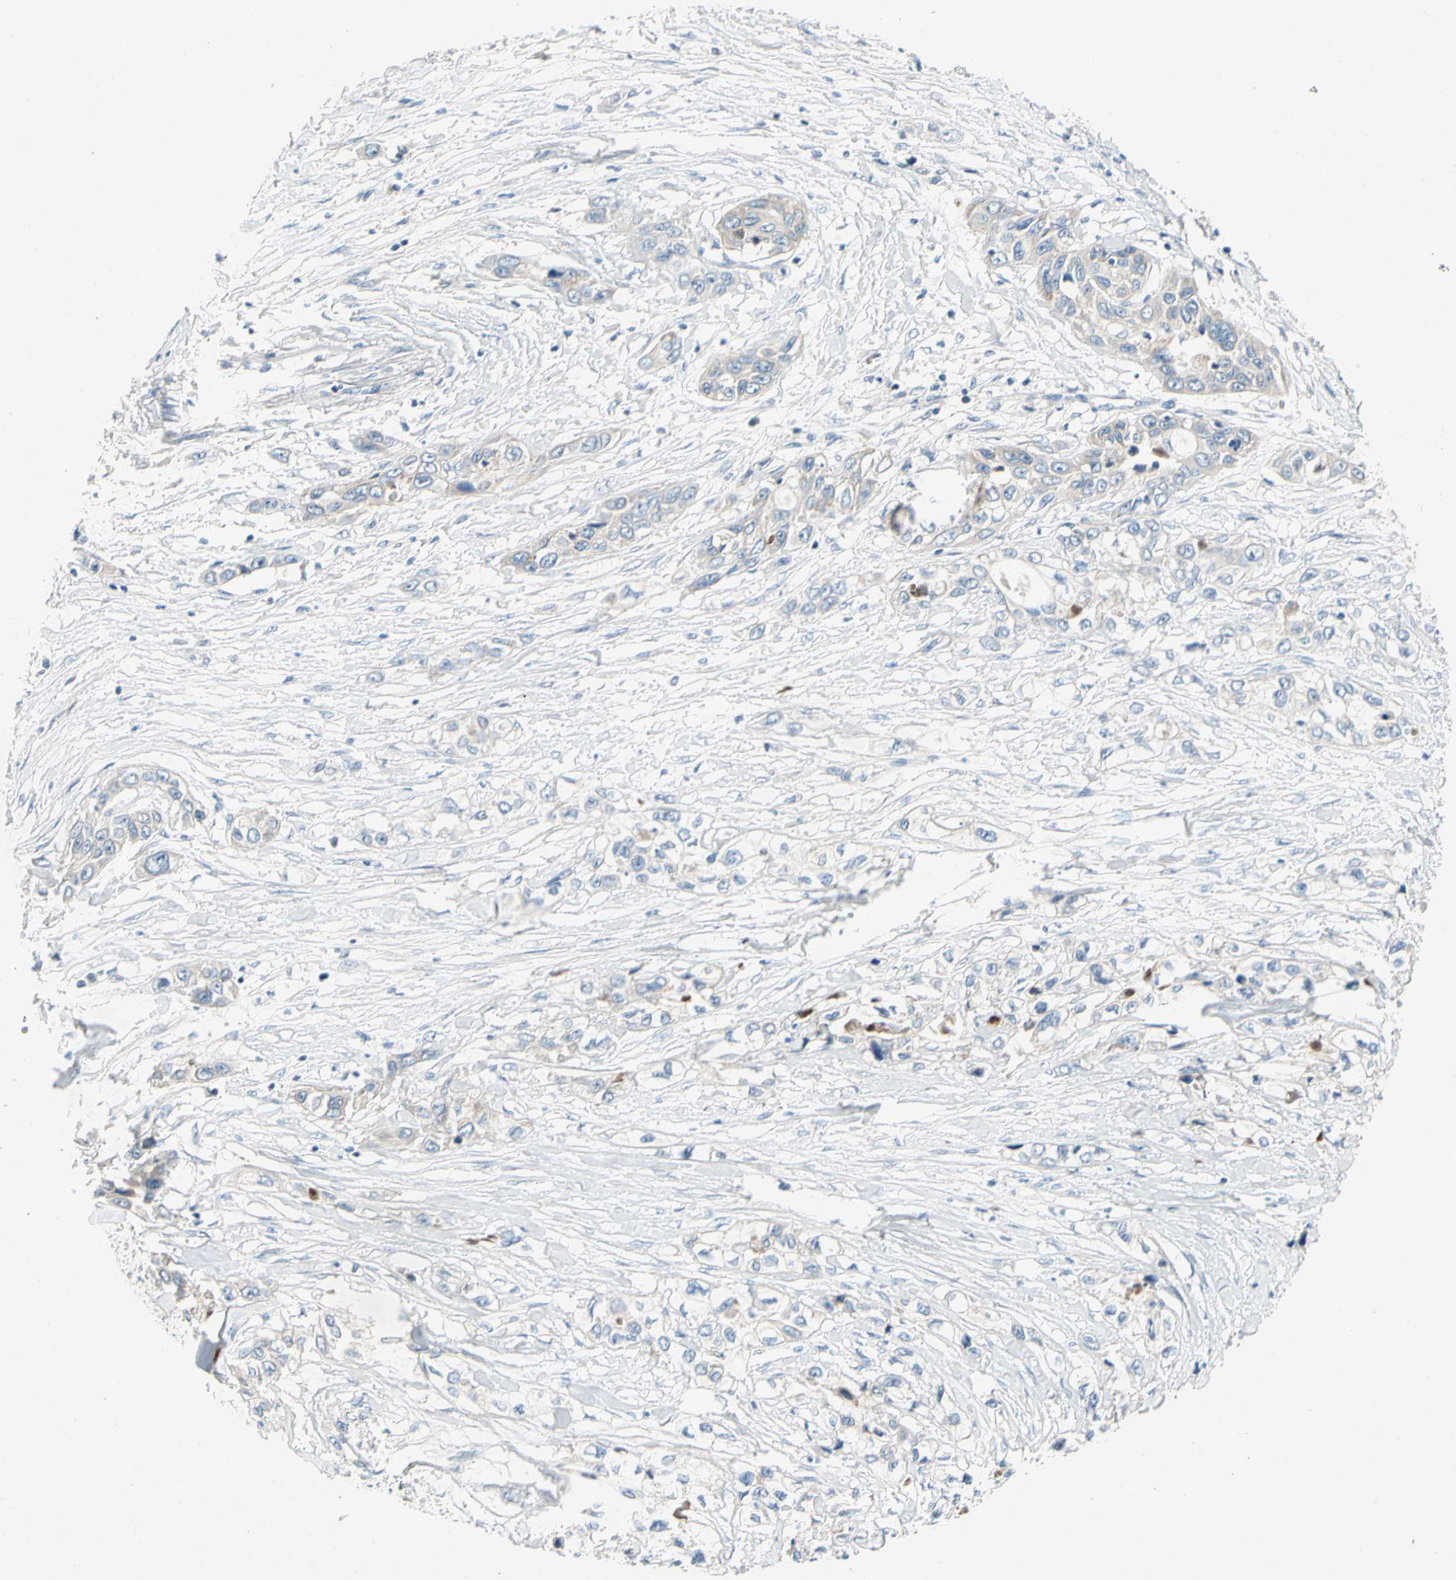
{"staining": {"intensity": "weak", "quantity": "<25%", "location": "cytoplasmic/membranous"}, "tissue": "pancreatic cancer", "cell_type": "Tumor cells", "image_type": "cancer", "snomed": [{"axis": "morphology", "description": "Adenocarcinoma, NOS"}, {"axis": "topography", "description": "Pancreas"}], "caption": "The histopathology image displays no significant staining in tumor cells of adenocarcinoma (pancreatic). Brightfield microscopy of immunohistochemistry (IHC) stained with DAB (brown) and hematoxylin (blue), captured at high magnification.", "gene": "KLHDC8B", "patient": {"sex": "female", "age": 70}}